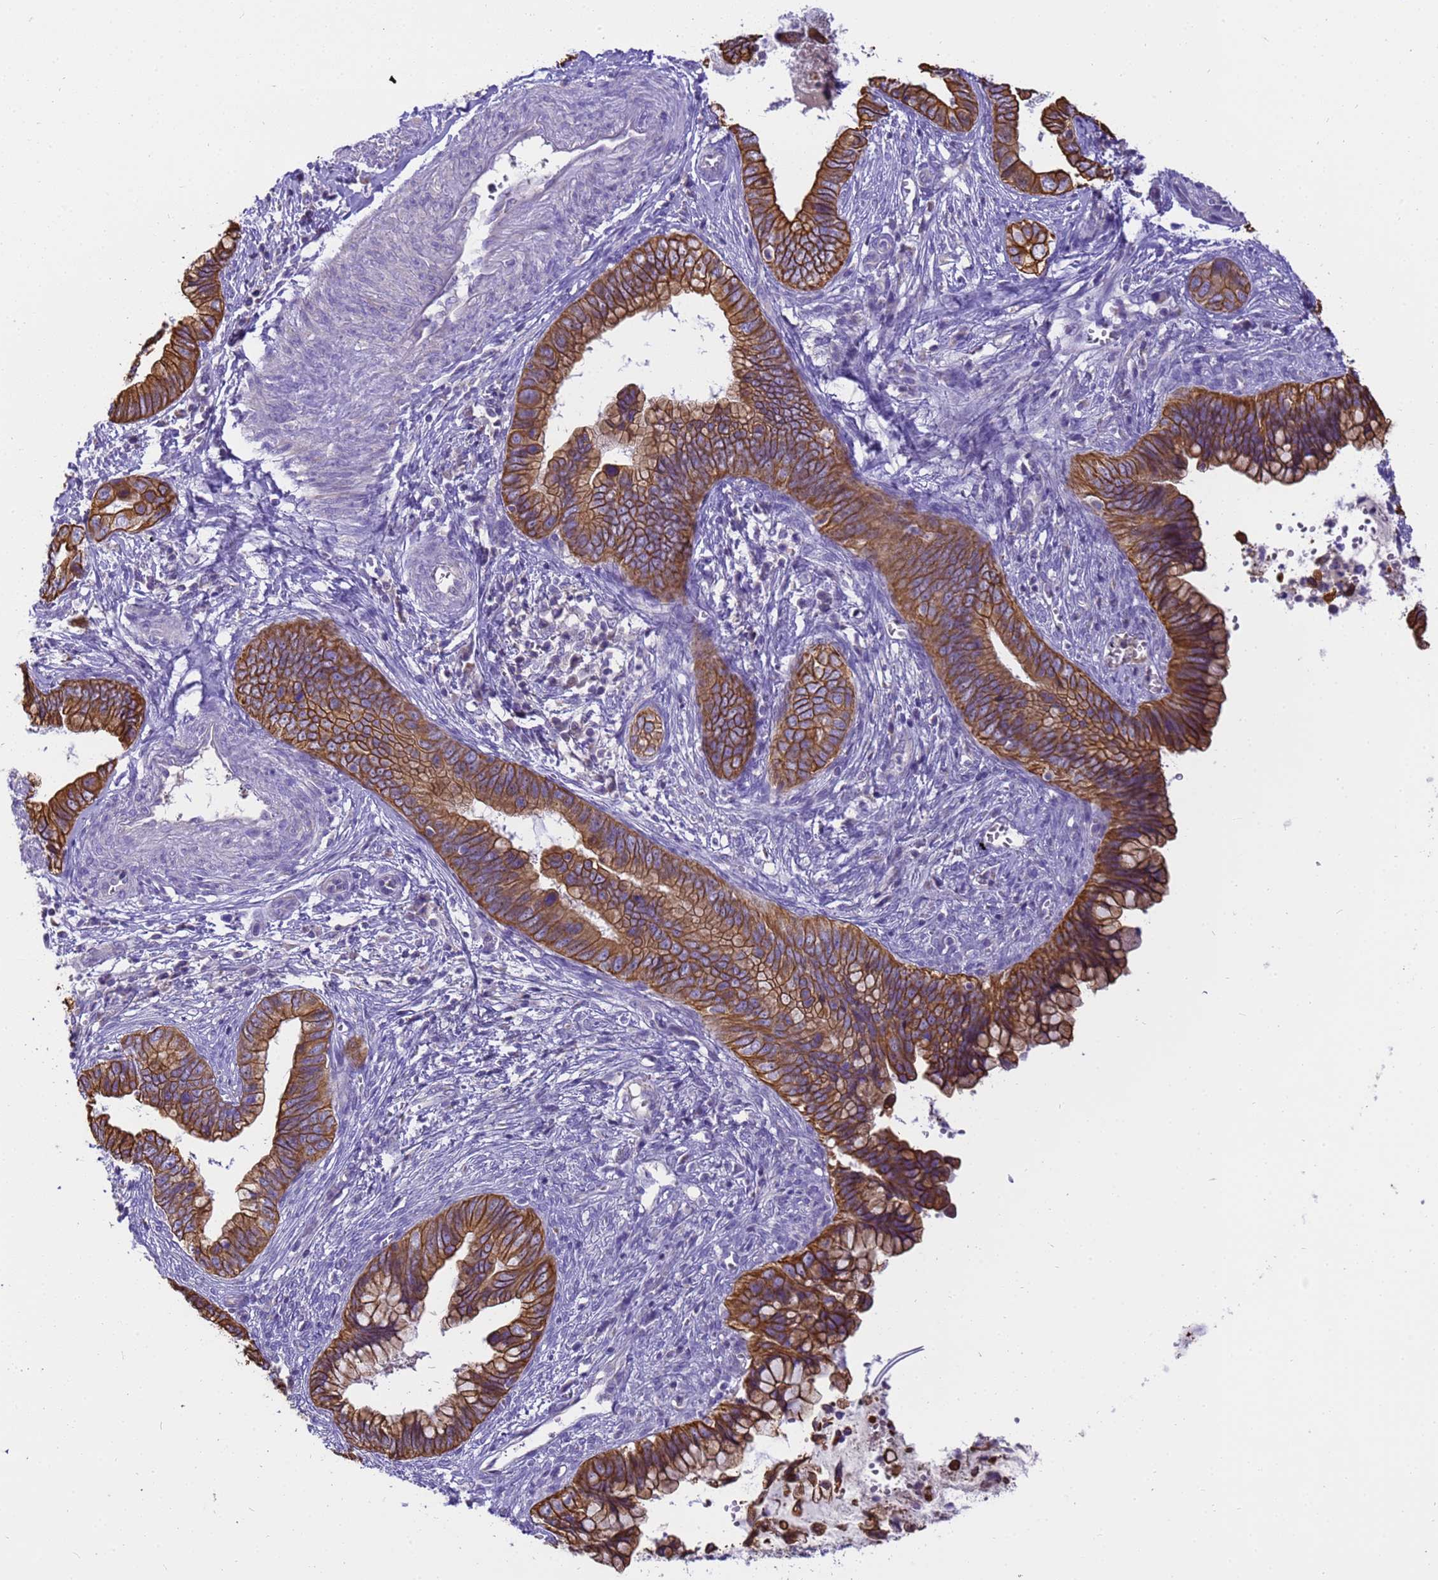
{"staining": {"intensity": "strong", "quantity": ">75%", "location": "cytoplasmic/membranous"}, "tissue": "cervical cancer", "cell_type": "Tumor cells", "image_type": "cancer", "snomed": [{"axis": "morphology", "description": "Adenocarcinoma, NOS"}, {"axis": "topography", "description": "Cervix"}], "caption": "About >75% of tumor cells in cervical cancer (adenocarcinoma) demonstrate strong cytoplasmic/membranous protein staining as visualized by brown immunohistochemical staining.", "gene": "PIEZO2", "patient": {"sex": "female", "age": 44}}